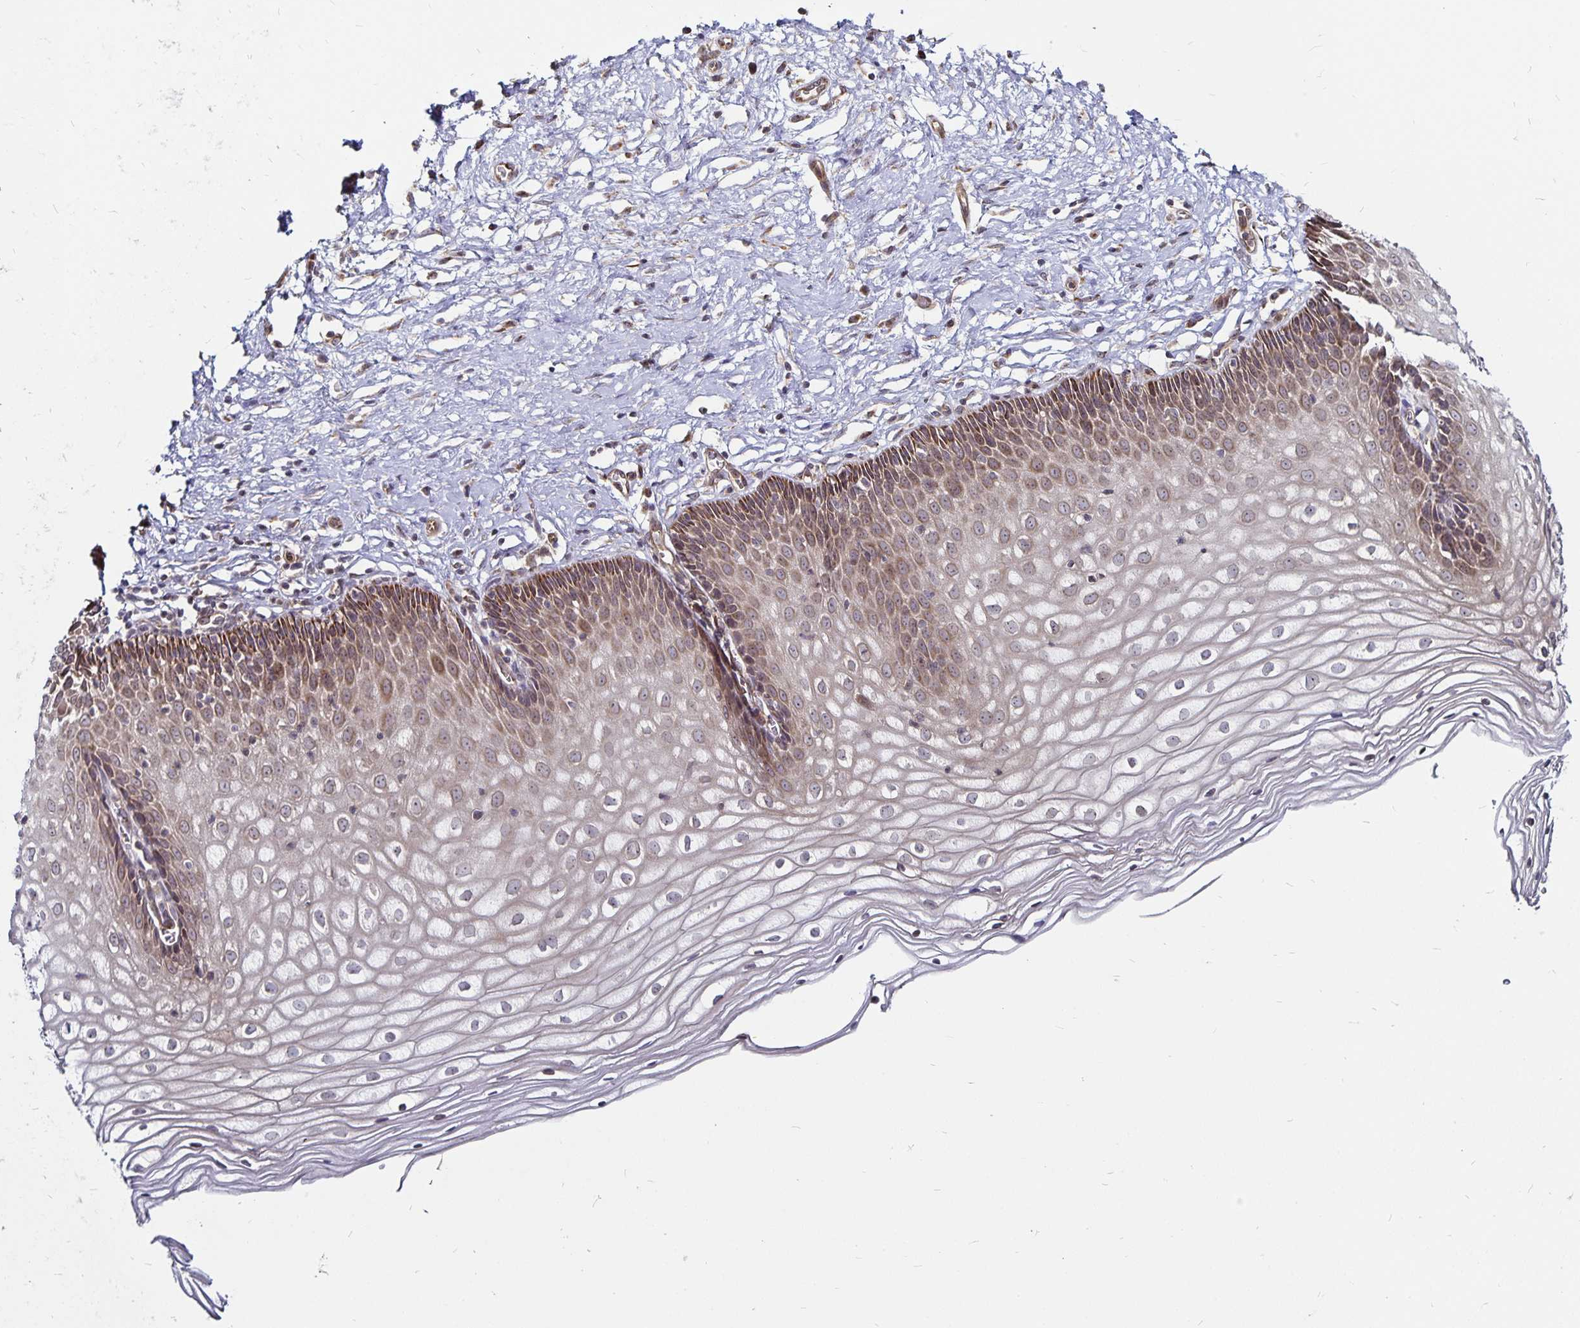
{"staining": {"intensity": "moderate", "quantity": ">75%", "location": "cytoplasmic/membranous"}, "tissue": "cervix", "cell_type": "Glandular cells", "image_type": "normal", "snomed": [{"axis": "morphology", "description": "Normal tissue, NOS"}, {"axis": "topography", "description": "Cervix"}], "caption": "This is a micrograph of IHC staining of benign cervix, which shows moderate positivity in the cytoplasmic/membranous of glandular cells.", "gene": "CYP27A1", "patient": {"sex": "female", "age": 36}}